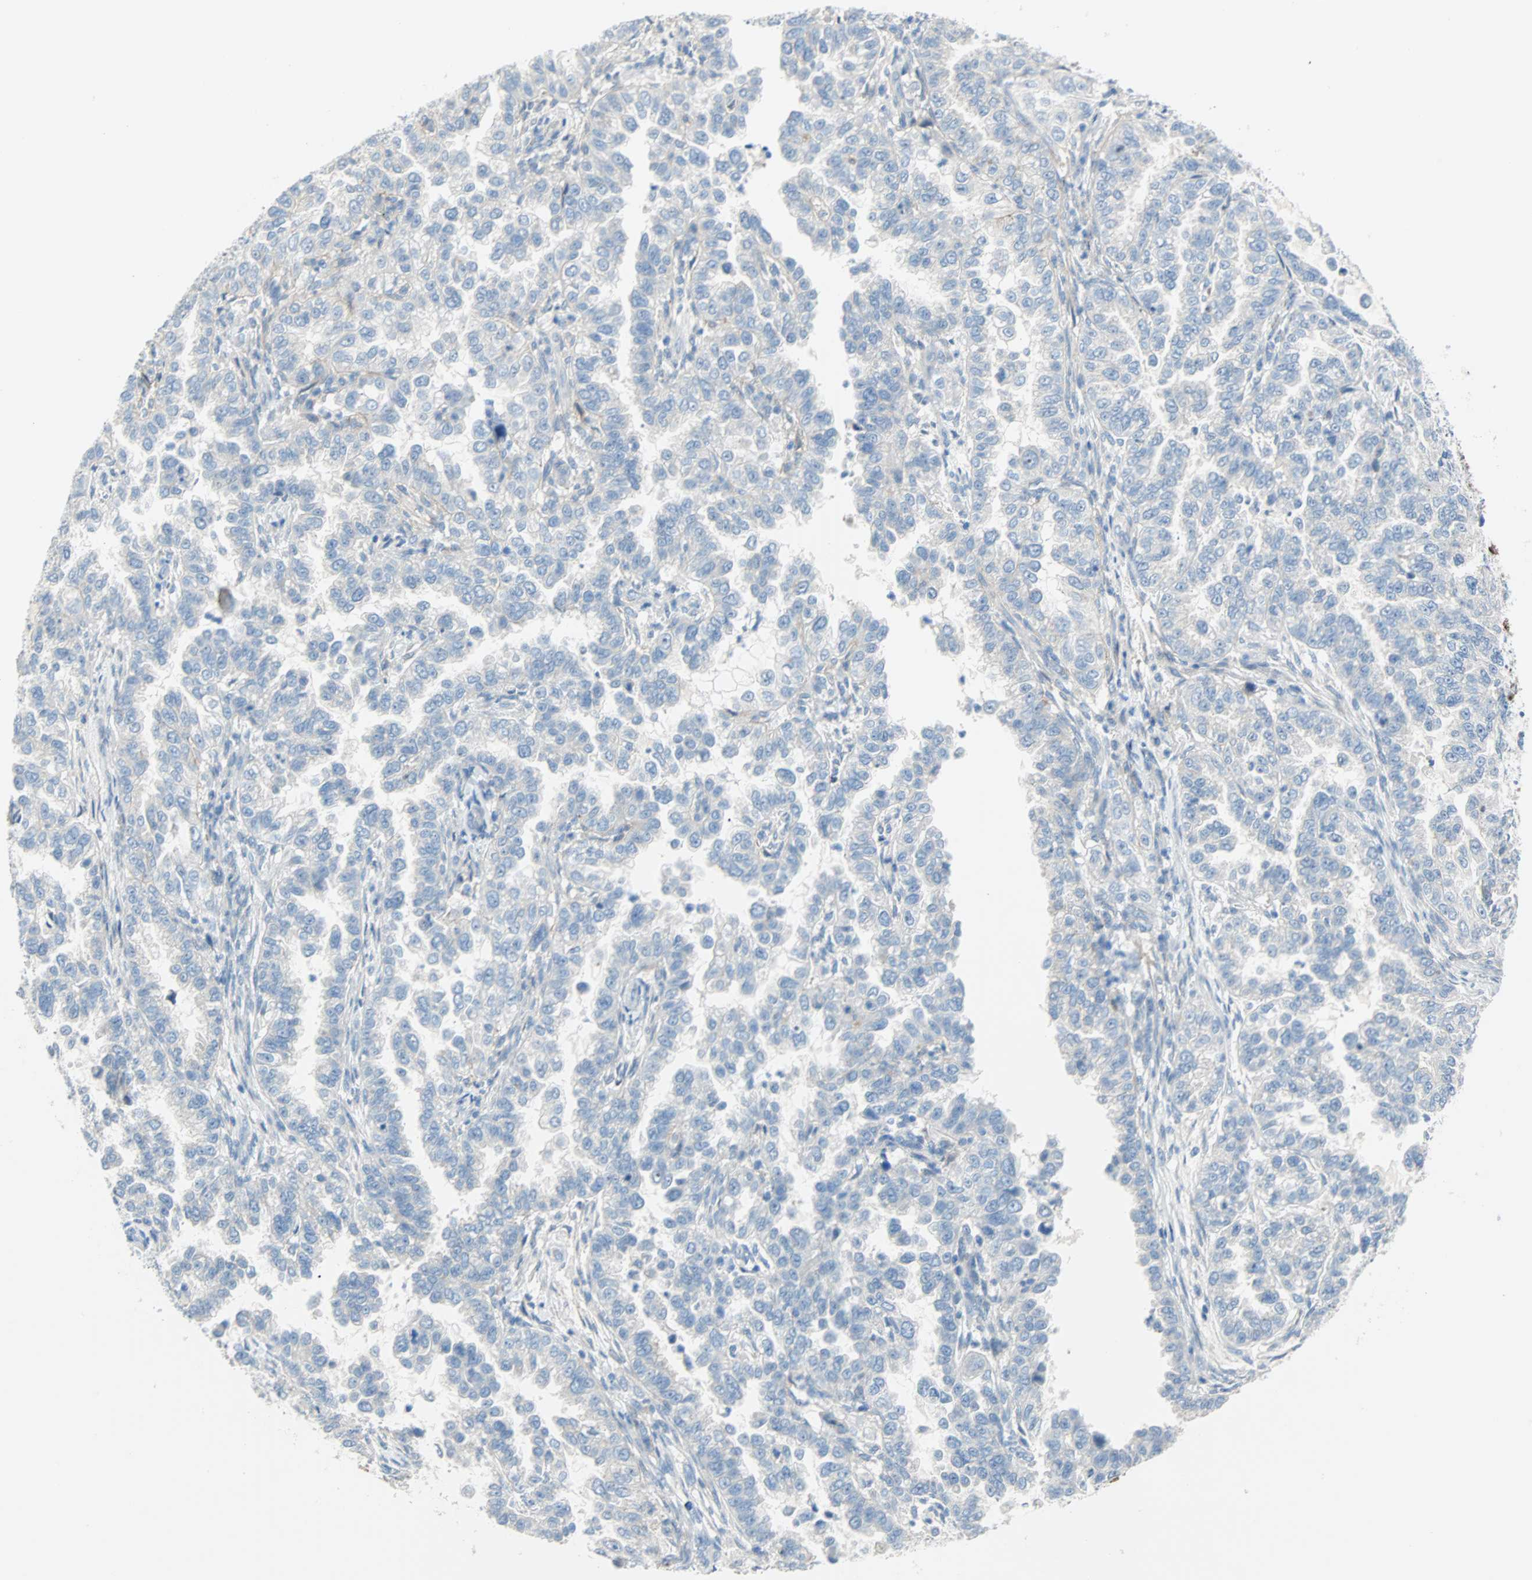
{"staining": {"intensity": "negative", "quantity": "none", "location": "none"}, "tissue": "endometrial cancer", "cell_type": "Tumor cells", "image_type": "cancer", "snomed": [{"axis": "morphology", "description": "Adenocarcinoma, NOS"}, {"axis": "topography", "description": "Endometrium"}], "caption": "Endometrial cancer (adenocarcinoma) was stained to show a protein in brown. There is no significant expression in tumor cells.", "gene": "PDPN", "patient": {"sex": "female", "age": 85}}